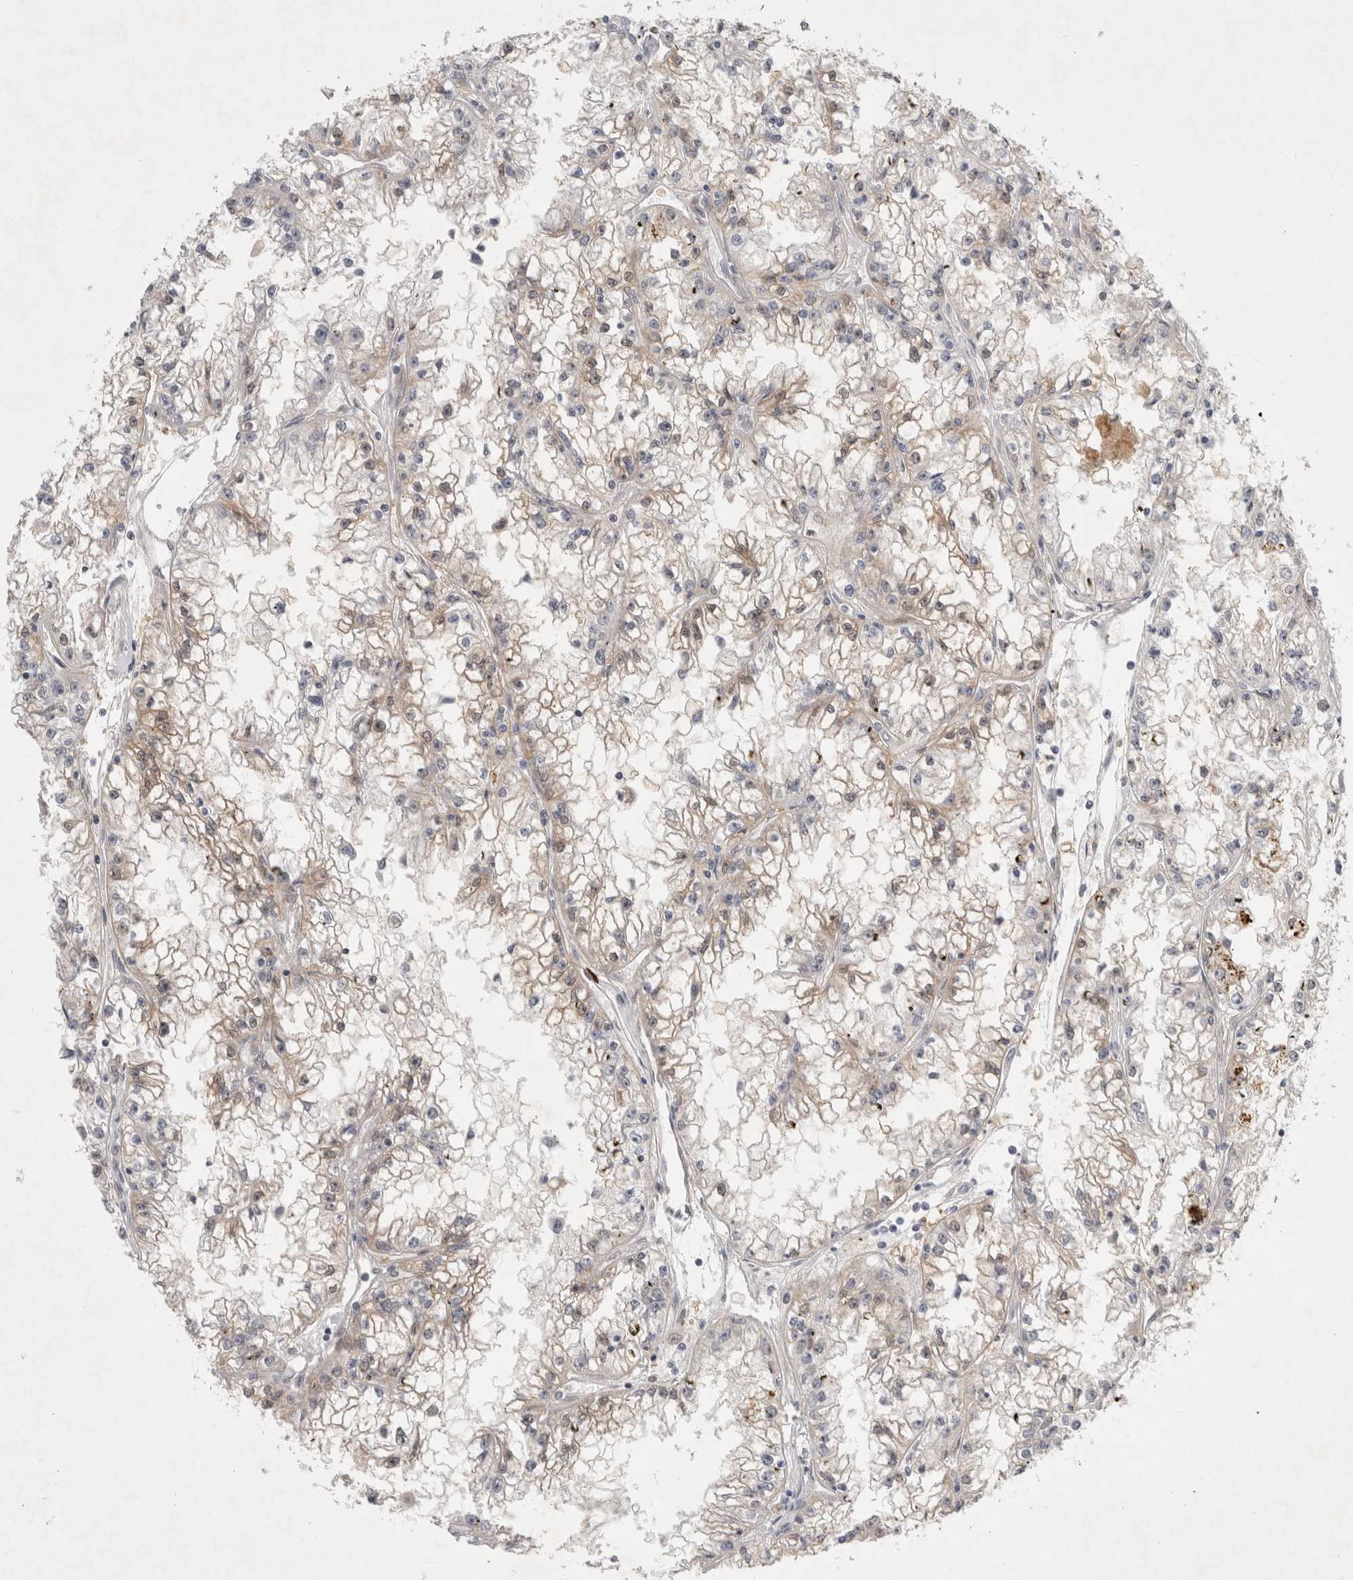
{"staining": {"intensity": "weak", "quantity": "25%-75%", "location": "cytoplasmic/membranous"}, "tissue": "renal cancer", "cell_type": "Tumor cells", "image_type": "cancer", "snomed": [{"axis": "morphology", "description": "Adenocarcinoma, NOS"}, {"axis": "topography", "description": "Kidney"}], "caption": "Renal cancer (adenocarcinoma) stained with a brown dye exhibits weak cytoplasmic/membranous positive positivity in about 25%-75% of tumor cells.", "gene": "WIPF2", "patient": {"sex": "male", "age": 56}}